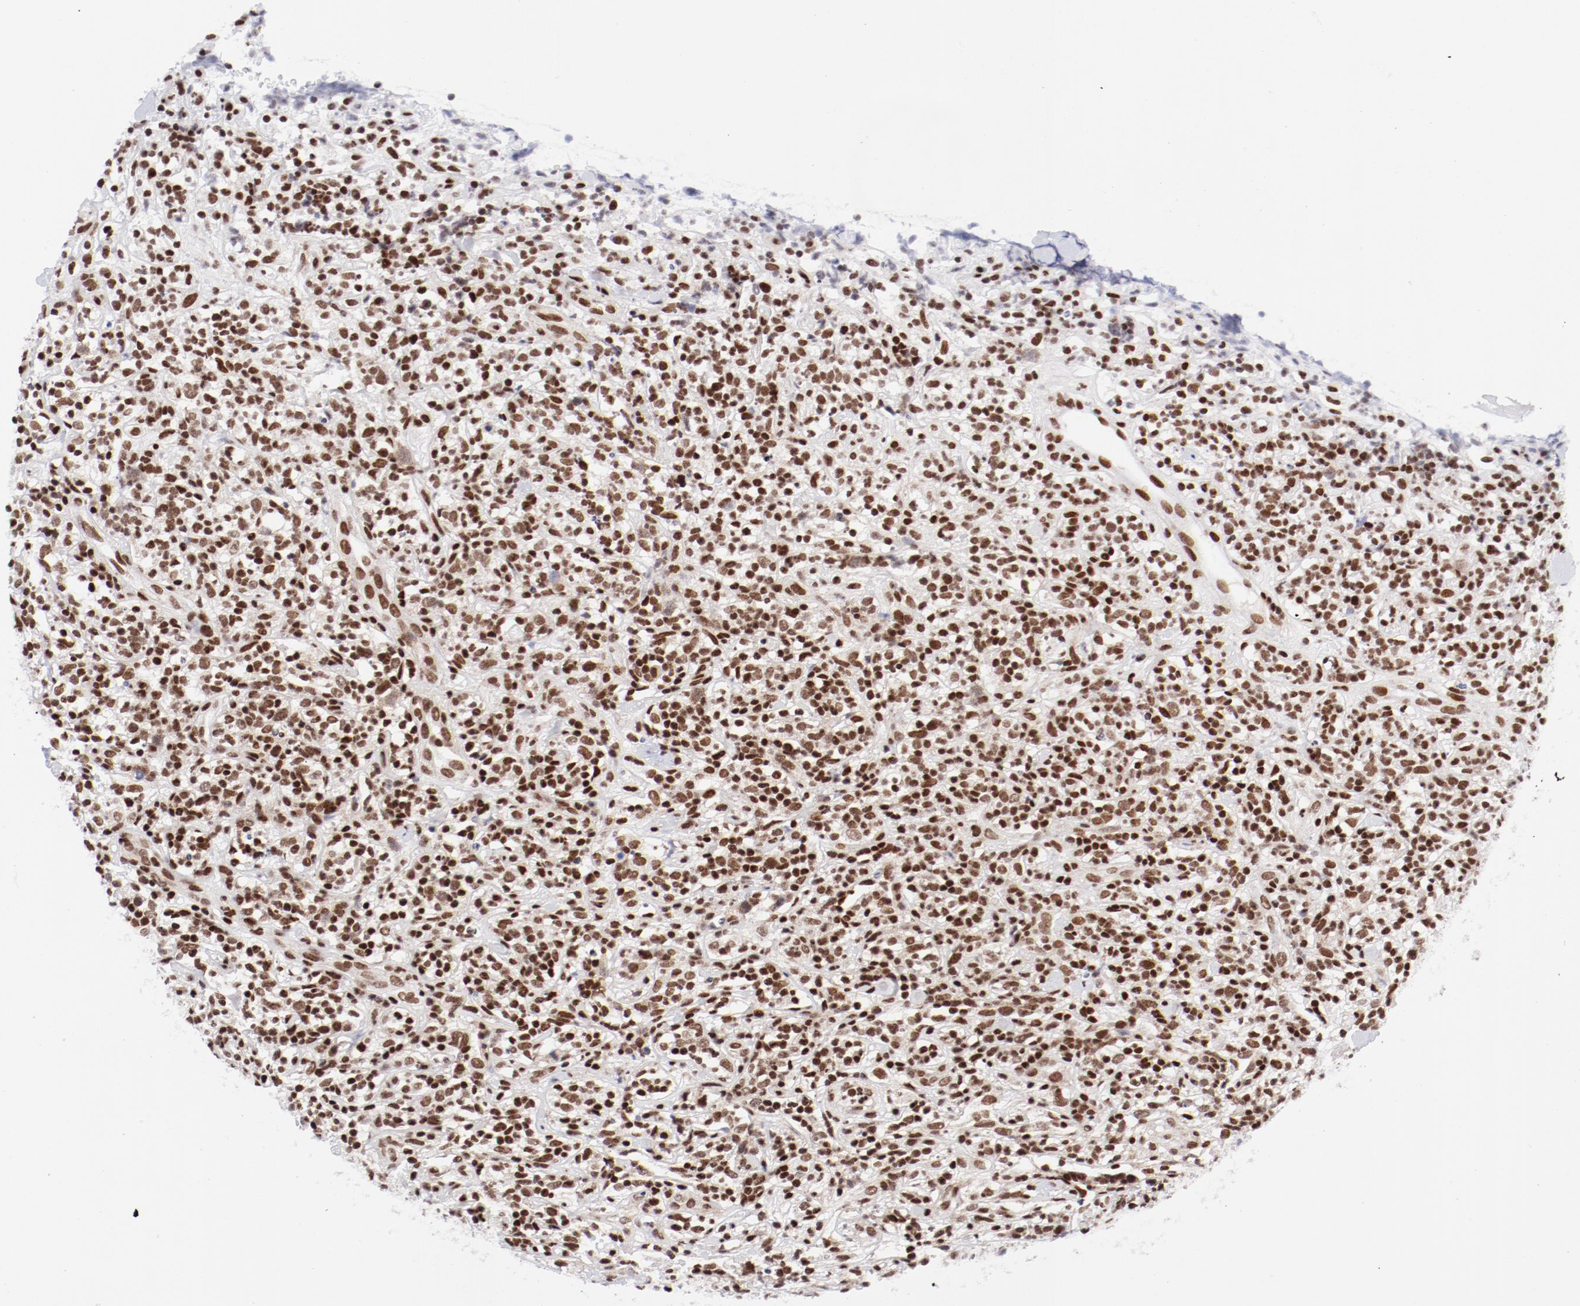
{"staining": {"intensity": "strong", "quantity": ">75%", "location": "nuclear"}, "tissue": "lymphoma", "cell_type": "Tumor cells", "image_type": "cancer", "snomed": [{"axis": "morphology", "description": "Malignant lymphoma, non-Hodgkin's type, High grade"}, {"axis": "topography", "description": "Lymph node"}], "caption": "This is an image of immunohistochemistry staining of lymphoma, which shows strong expression in the nuclear of tumor cells.", "gene": "NFYB", "patient": {"sex": "female", "age": 73}}